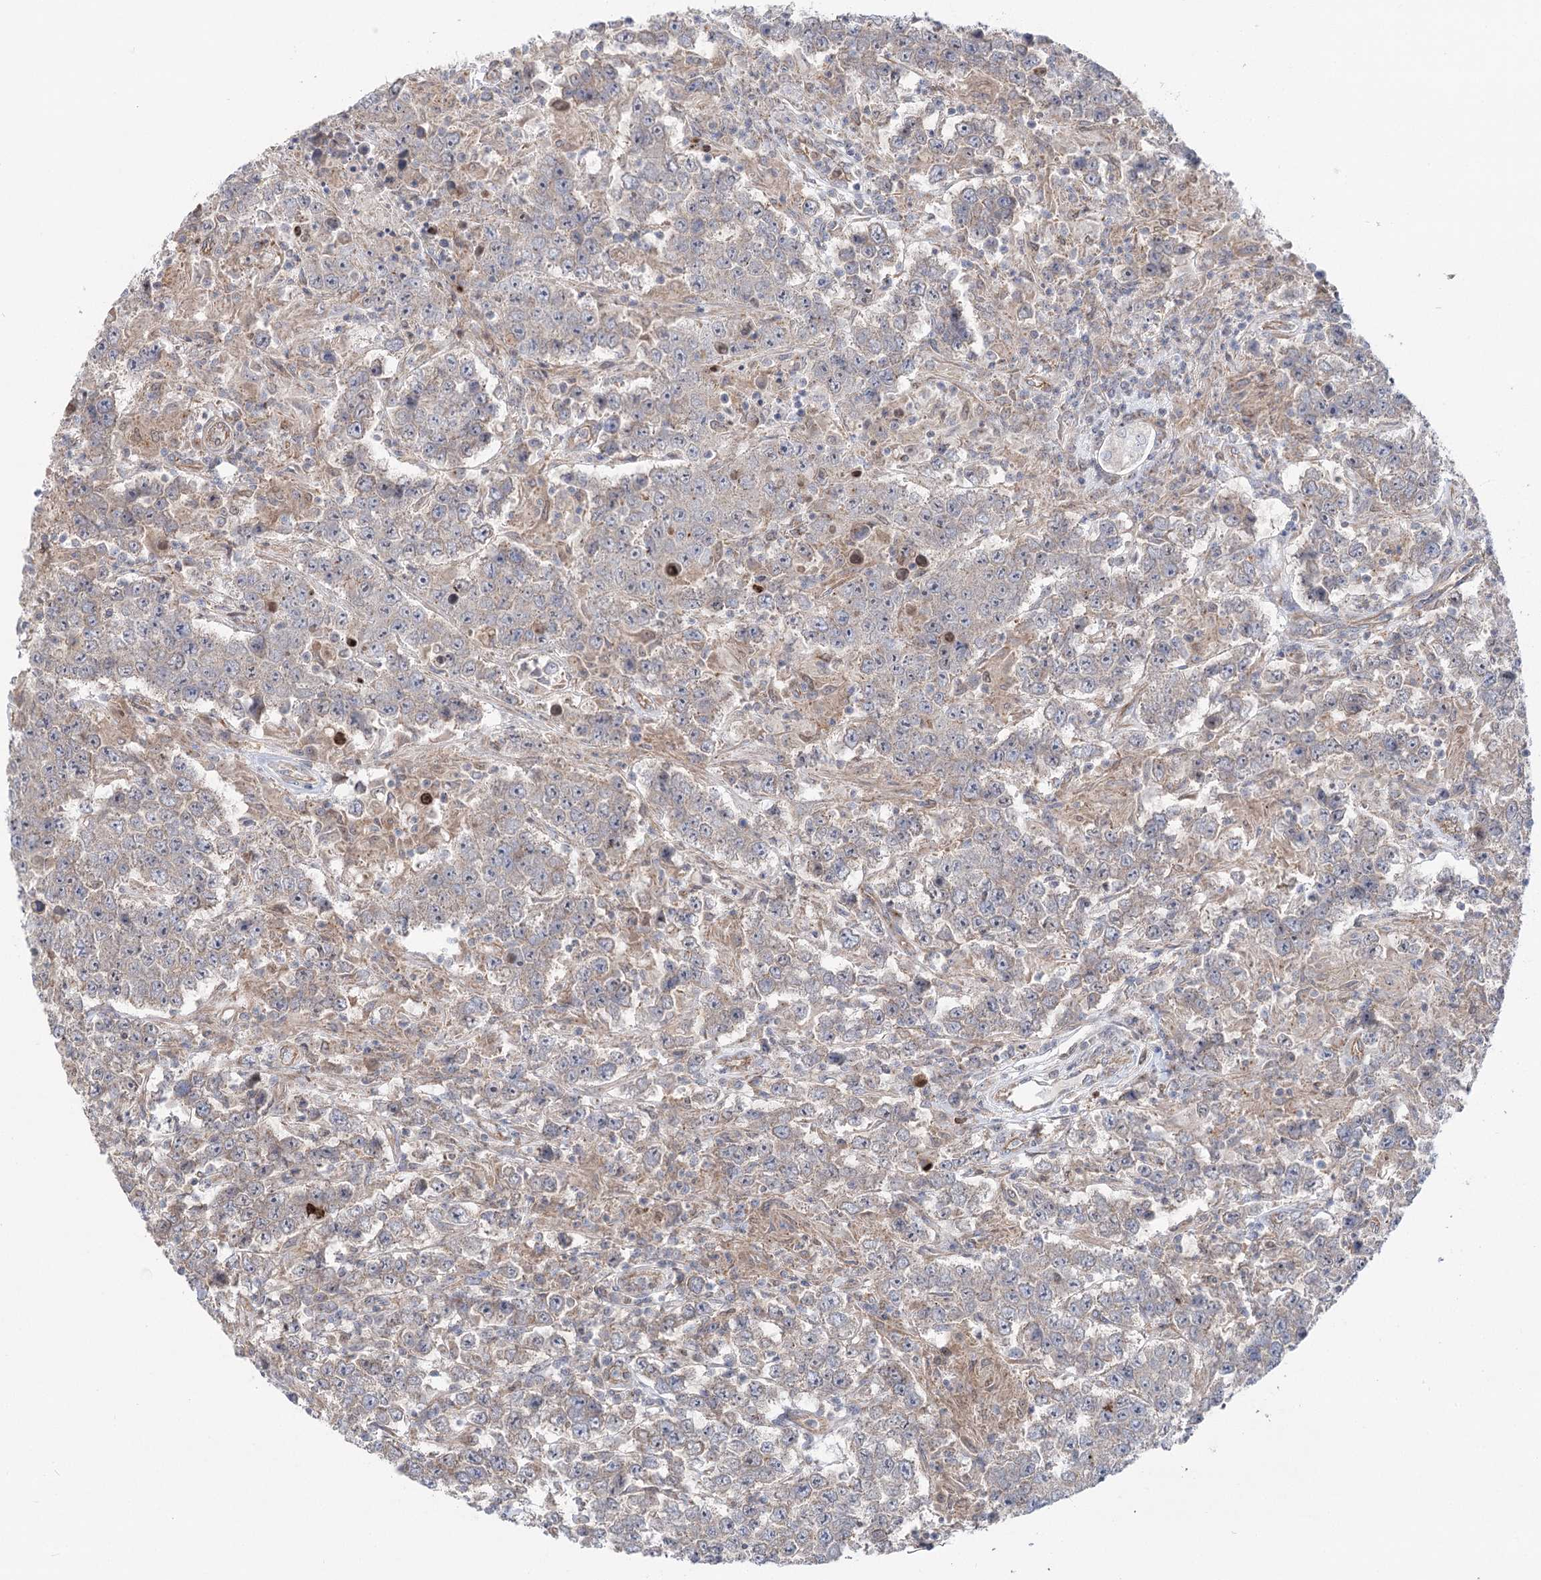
{"staining": {"intensity": "weak", "quantity": "25%-75%", "location": "cytoplasmic/membranous"}, "tissue": "testis cancer", "cell_type": "Tumor cells", "image_type": "cancer", "snomed": [{"axis": "morphology", "description": "Normal tissue, NOS"}, {"axis": "morphology", "description": "Urothelial carcinoma, High grade"}, {"axis": "morphology", "description": "Seminoma, NOS"}, {"axis": "morphology", "description": "Carcinoma, Embryonal, NOS"}, {"axis": "topography", "description": "Urinary bladder"}, {"axis": "topography", "description": "Testis"}], "caption": "A micrograph of testis urothelial carcinoma (high-grade) stained for a protein reveals weak cytoplasmic/membranous brown staining in tumor cells. The staining is performed using DAB brown chromogen to label protein expression. The nuclei are counter-stained blue using hematoxylin.", "gene": "SCN11A", "patient": {"sex": "male", "age": 41}}